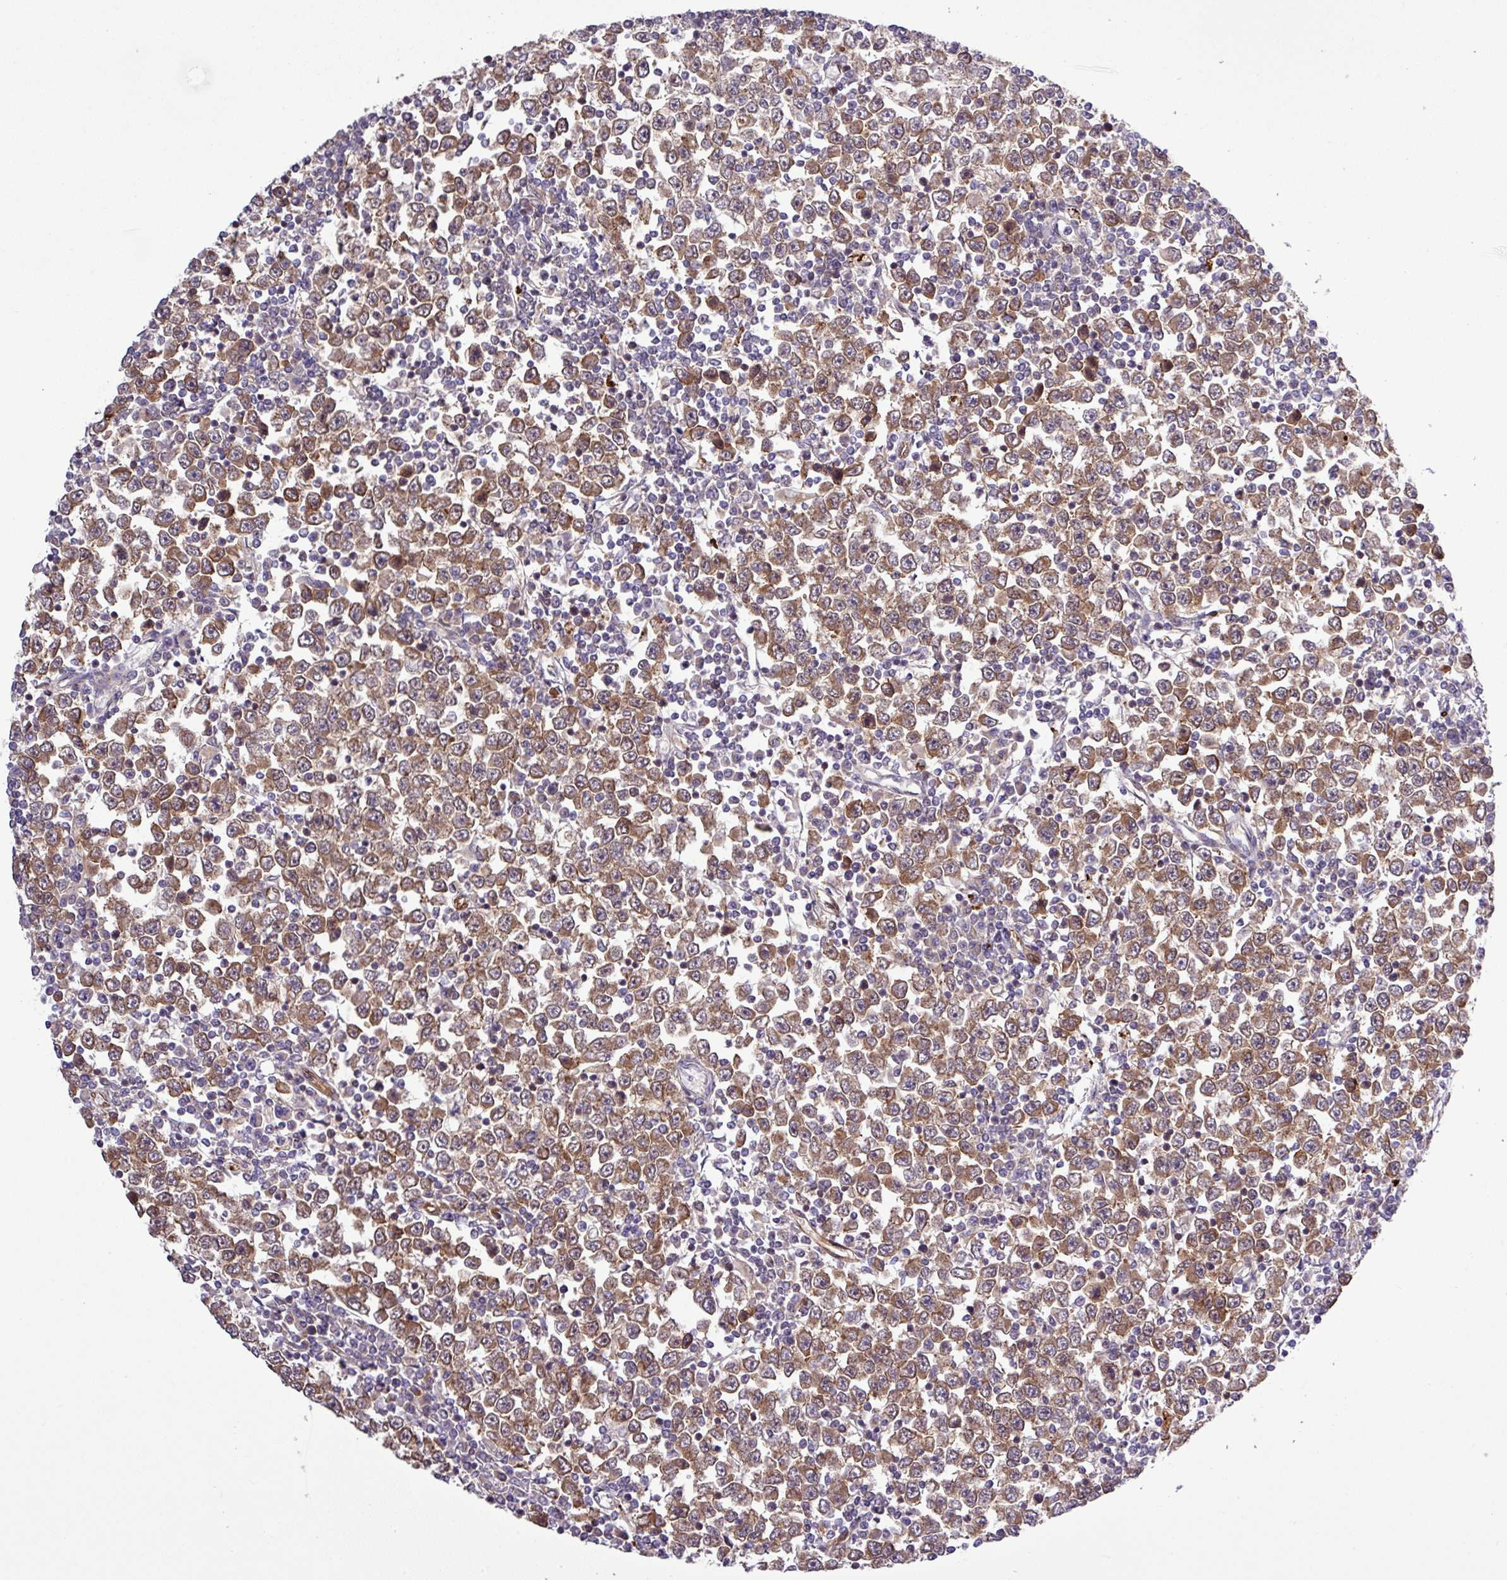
{"staining": {"intensity": "moderate", "quantity": ">75%", "location": "cytoplasmic/membranous,nuclear"}, "tissue": "testis cancer", "cell_type": "Tumor cells", "image_type": "cancer", "snomed": [{"axis": "morphology", "description": "Seminoma, NOS"}, {"axis": "topography", "description": "Testis"}], "caption": "Protein staining shows moderate cytoplasmic/membranous and nuclear staining in approximately >75% of tumor cells in testis cancer.", "gene": "CARHSP1", "patient": {"sex": "male", "age": 65}}